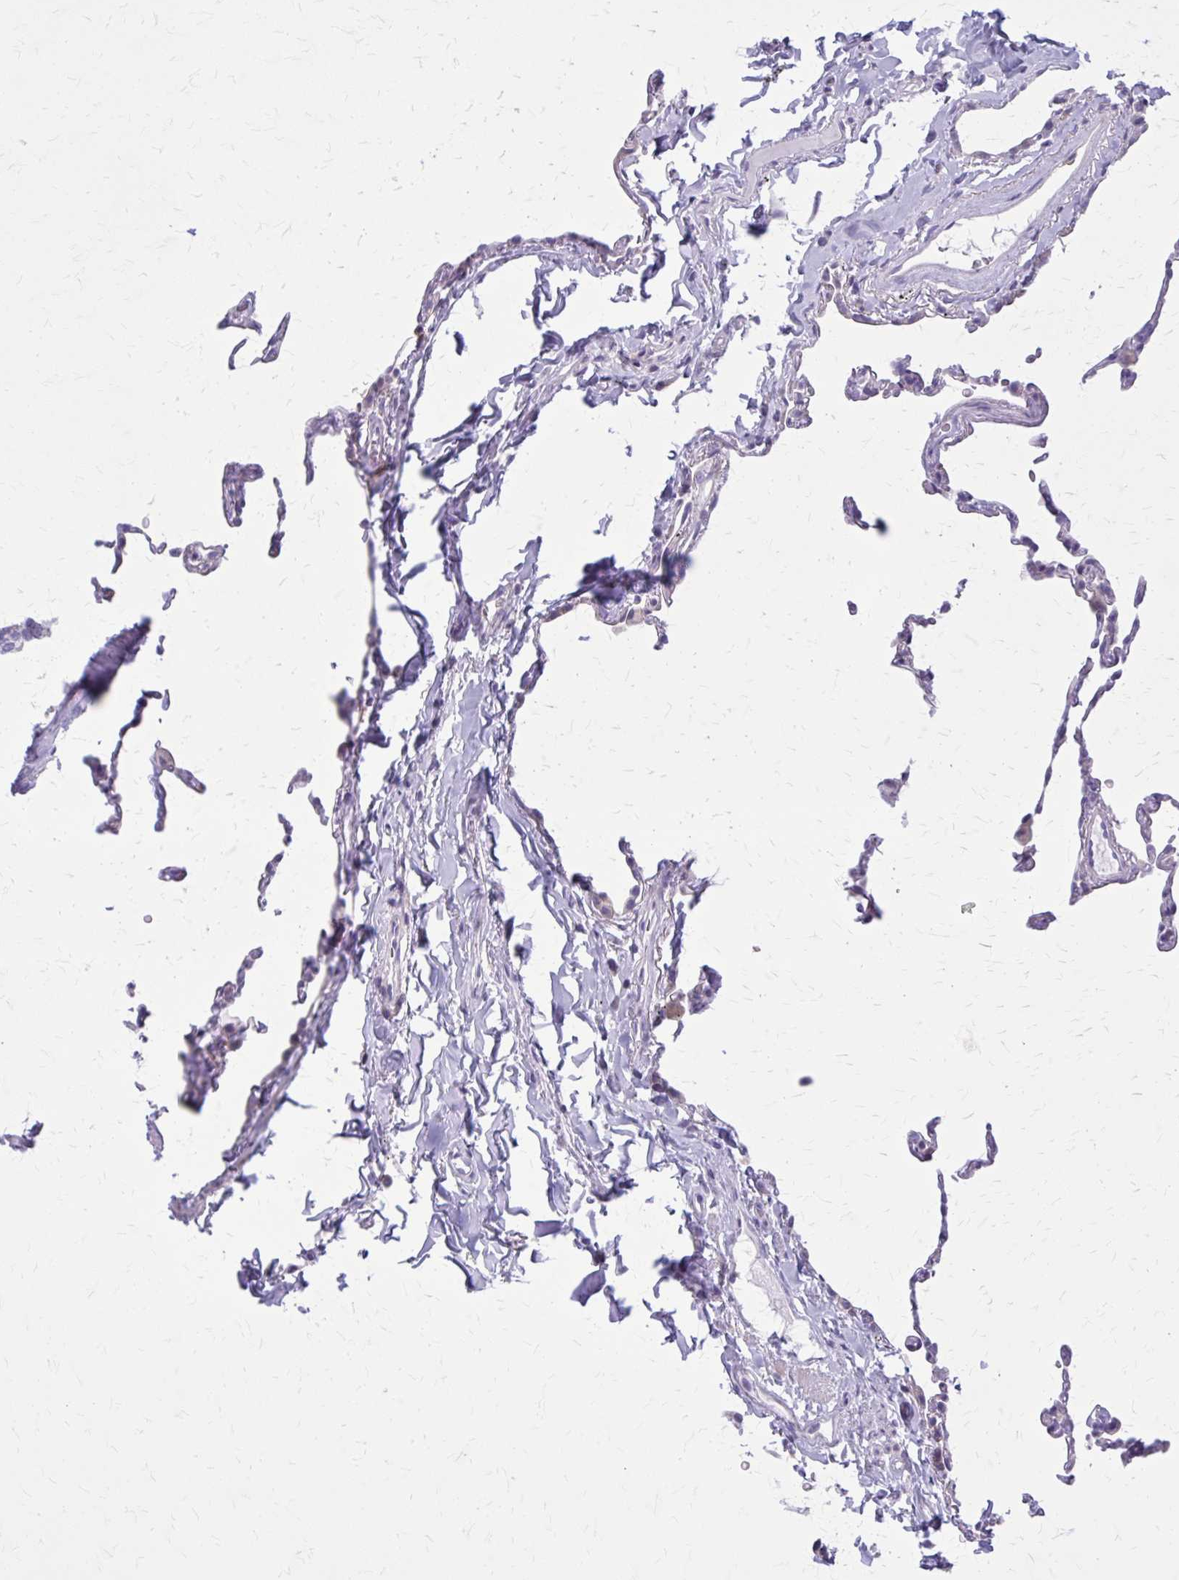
{"staining": {"intensity": "negative", "quantity": "none", "location": "none"}, "tissue": "lung", "cell_type": "Alveolar cells", "image_type": "normal", "snomed": [{"axis": "morphology", "description": "Normal tissue, NOS"}, {"axis": "topography", "description": "Lung"}], "caption": "Protein analysis of normal lung reveals no significant staining in alveolar cells. (Immunohistochemistry, brightfield microscopy, high magnification).", "gene": "PITPNM1", "patient": {"sex": "female", "age": 57}}